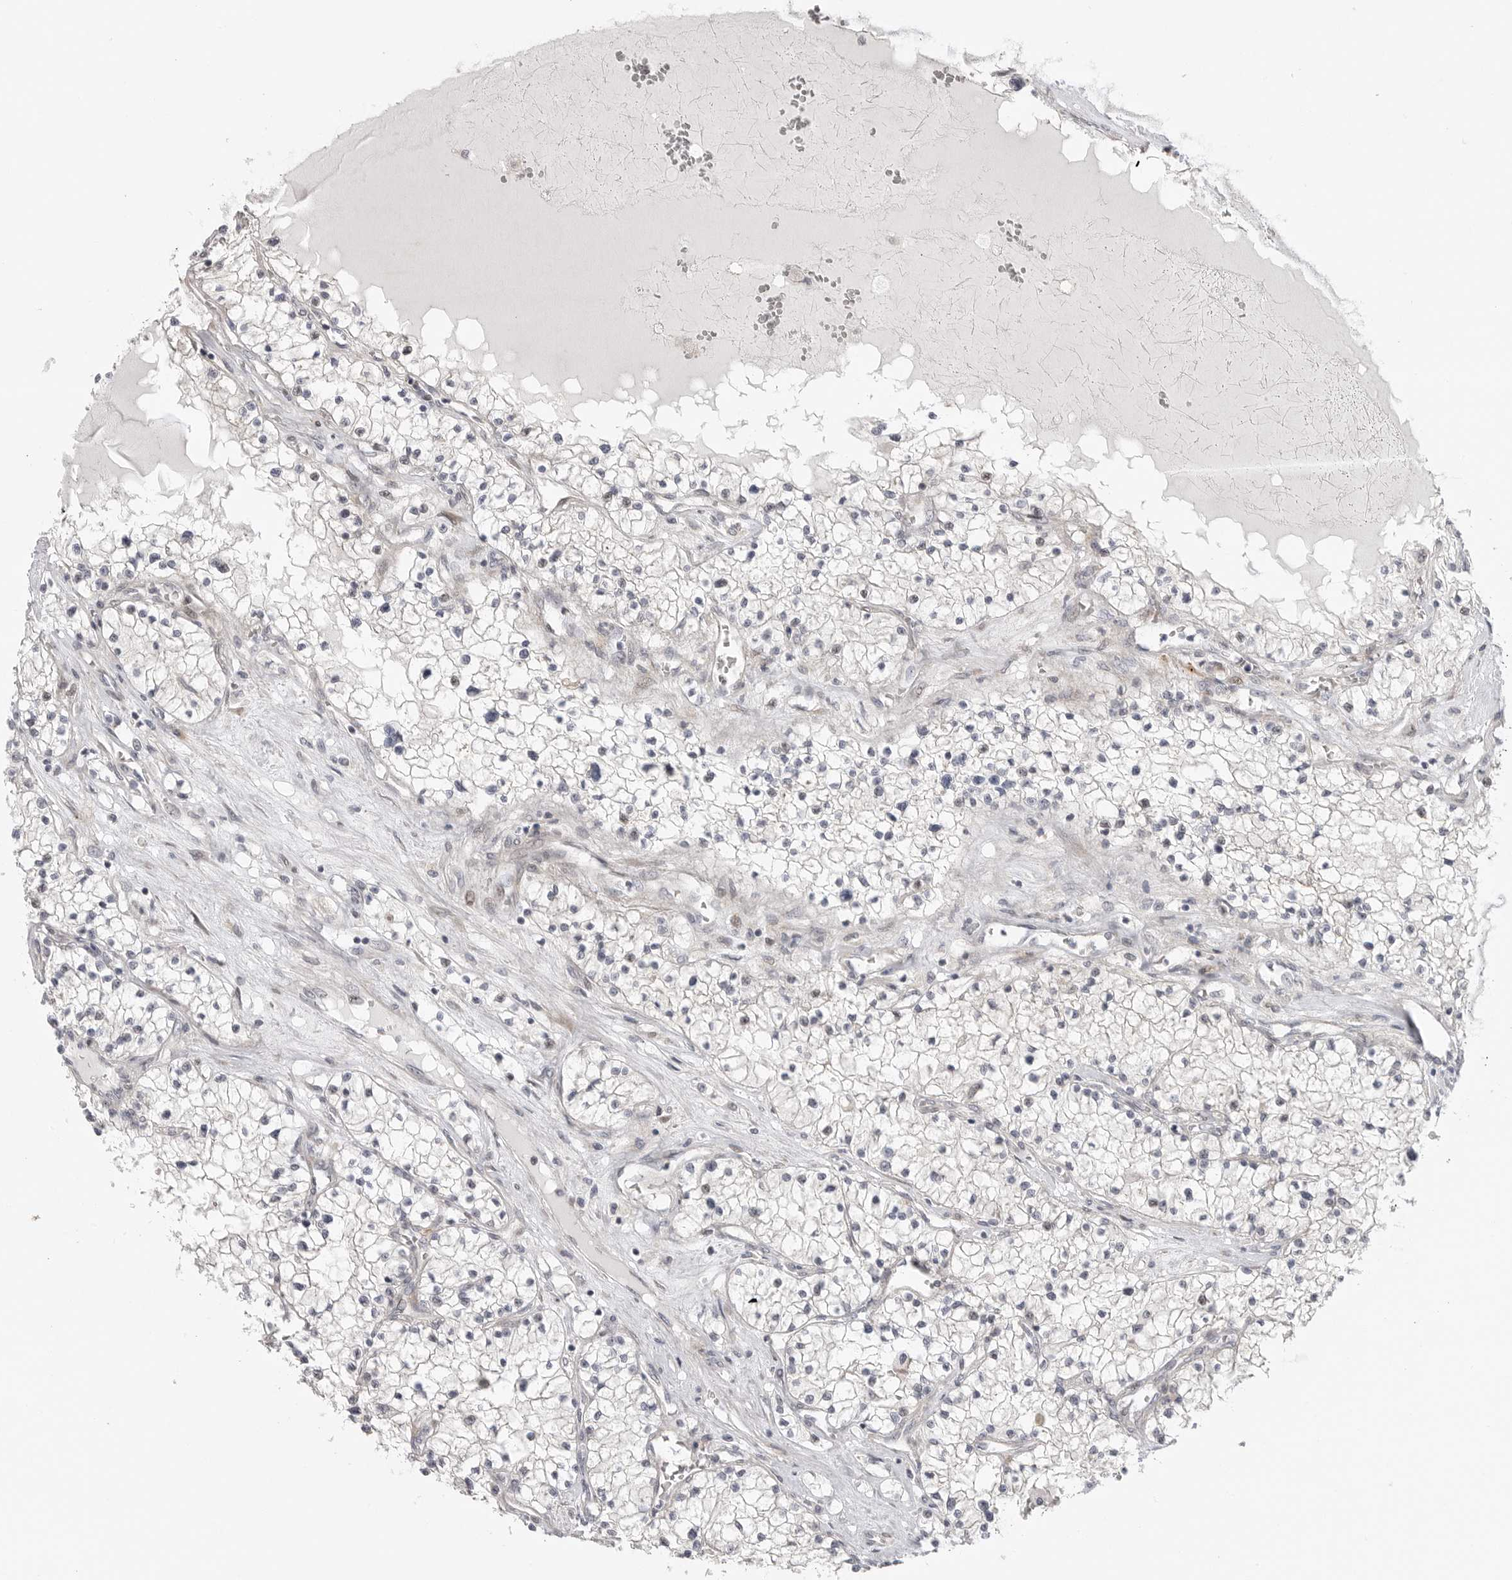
{"staining": {"intensity": "negative", "quantity": "none", "location": "none"}, "tissue": "renal cancer", "cell_type": "Tumor cells", "image_type": "cancer", "snomed": [{"axis": "morphology", "description": "Normal tissue, NOS"}, {"axis": "morphology", "description": "Adenocarcinoma, NOS"}, {"axis": "topography", "description": "Kidney"}], "caption": "The image demonstrates no staining of tumor cells in renal adenocarcinoma.", "gene": "GGT6", "patient": {"sex": "male", "age": 68}}